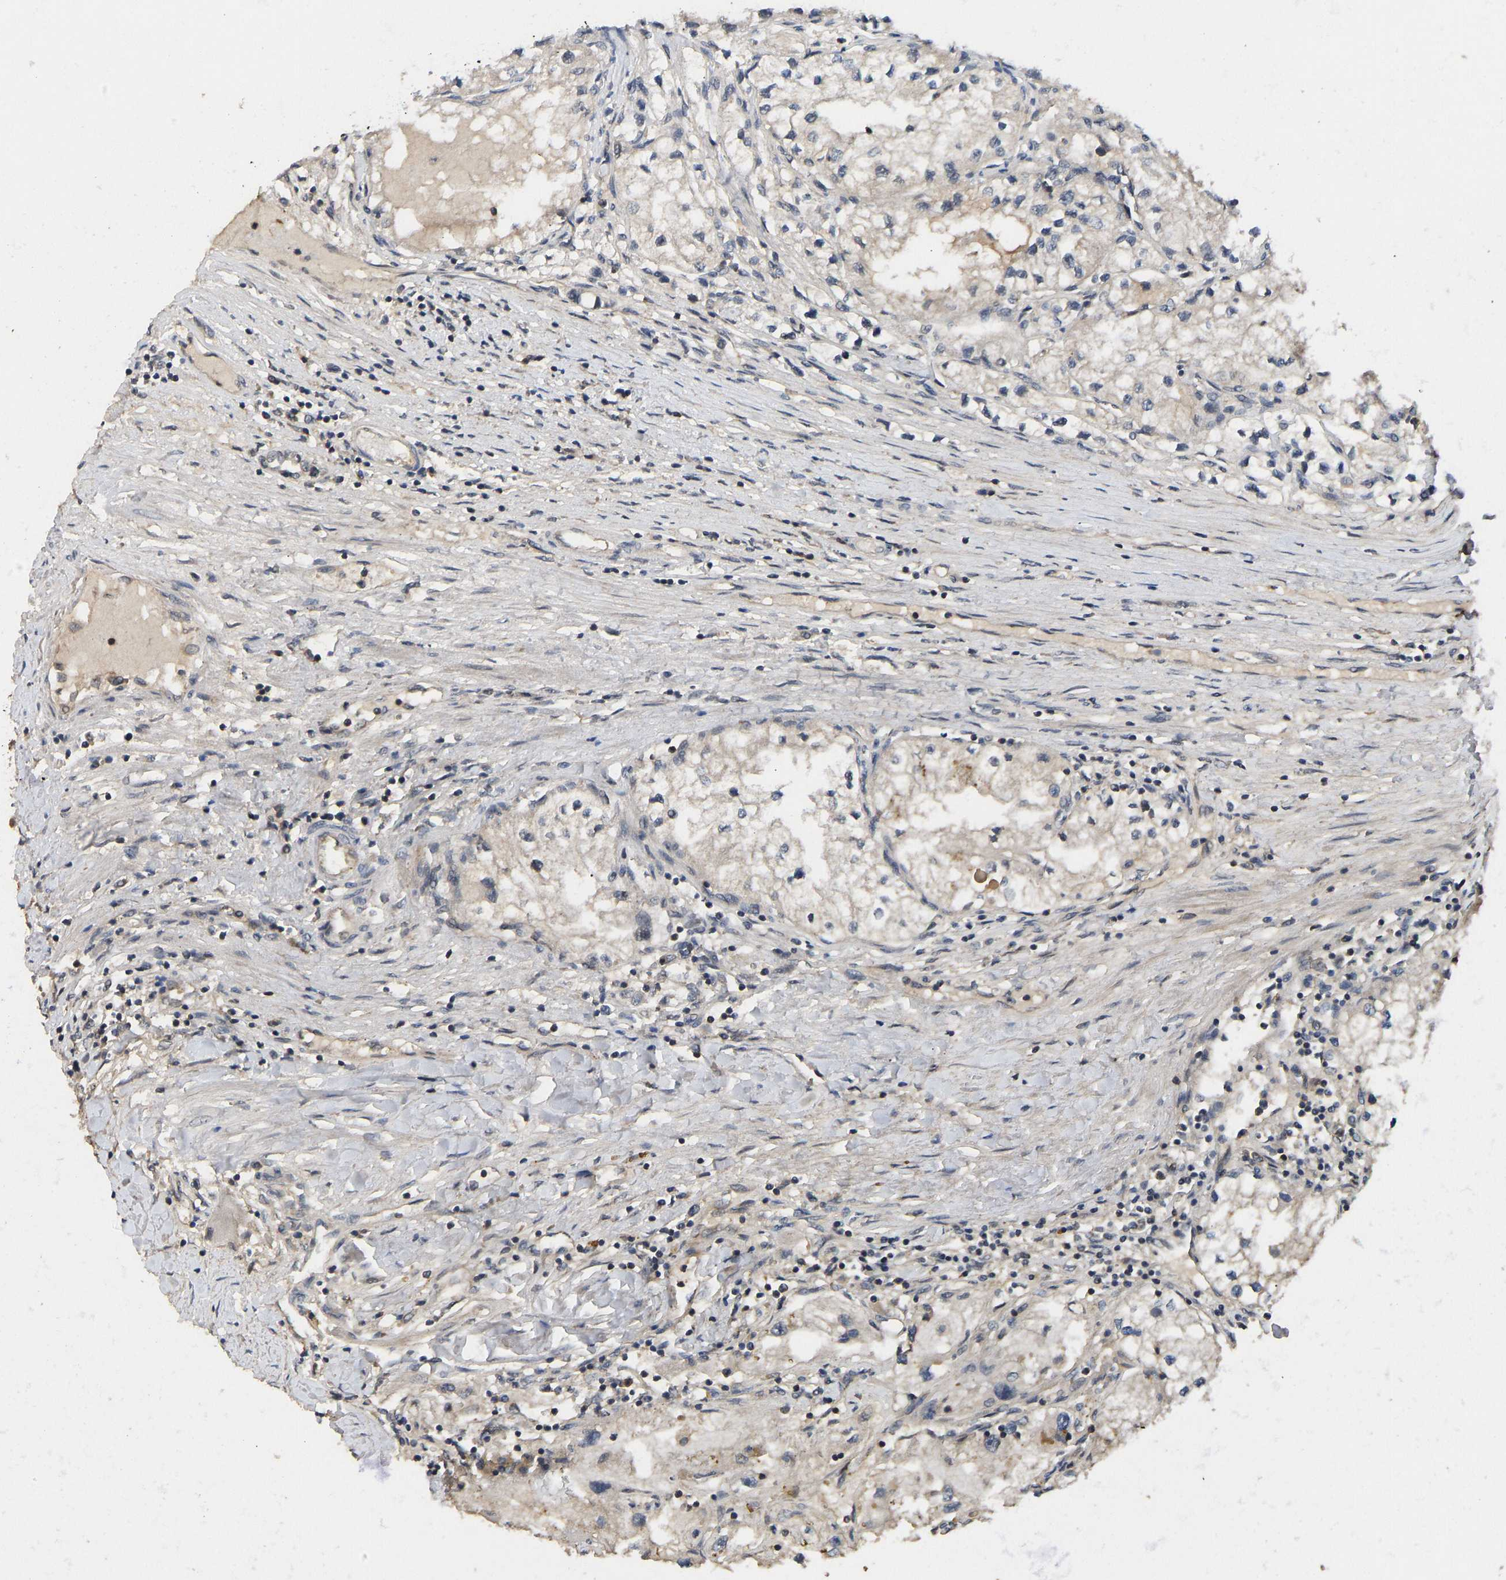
{"staining": {"intensity": "weak", "quantity": "<25%", "location": "cytoplasmic/membranous"}, "tissue": "renal cancer", "cell_type": "Tumor cells", "image_type": "cancer", "snomed": [{"axis": "morphology", "description": "Adenocarcinoma, NOS"}, {"axis": "topography", "description": "Kidney"}], "caption": "Photomicrograph shows no significant protein positivity in tumor cells of adenocarcinoma (renal). (DAB immunohistochemistry (IHC) with hematoxylin counter stain).", "gene": "NDRG3", "patient": {"sex": "male", "age": 68}}